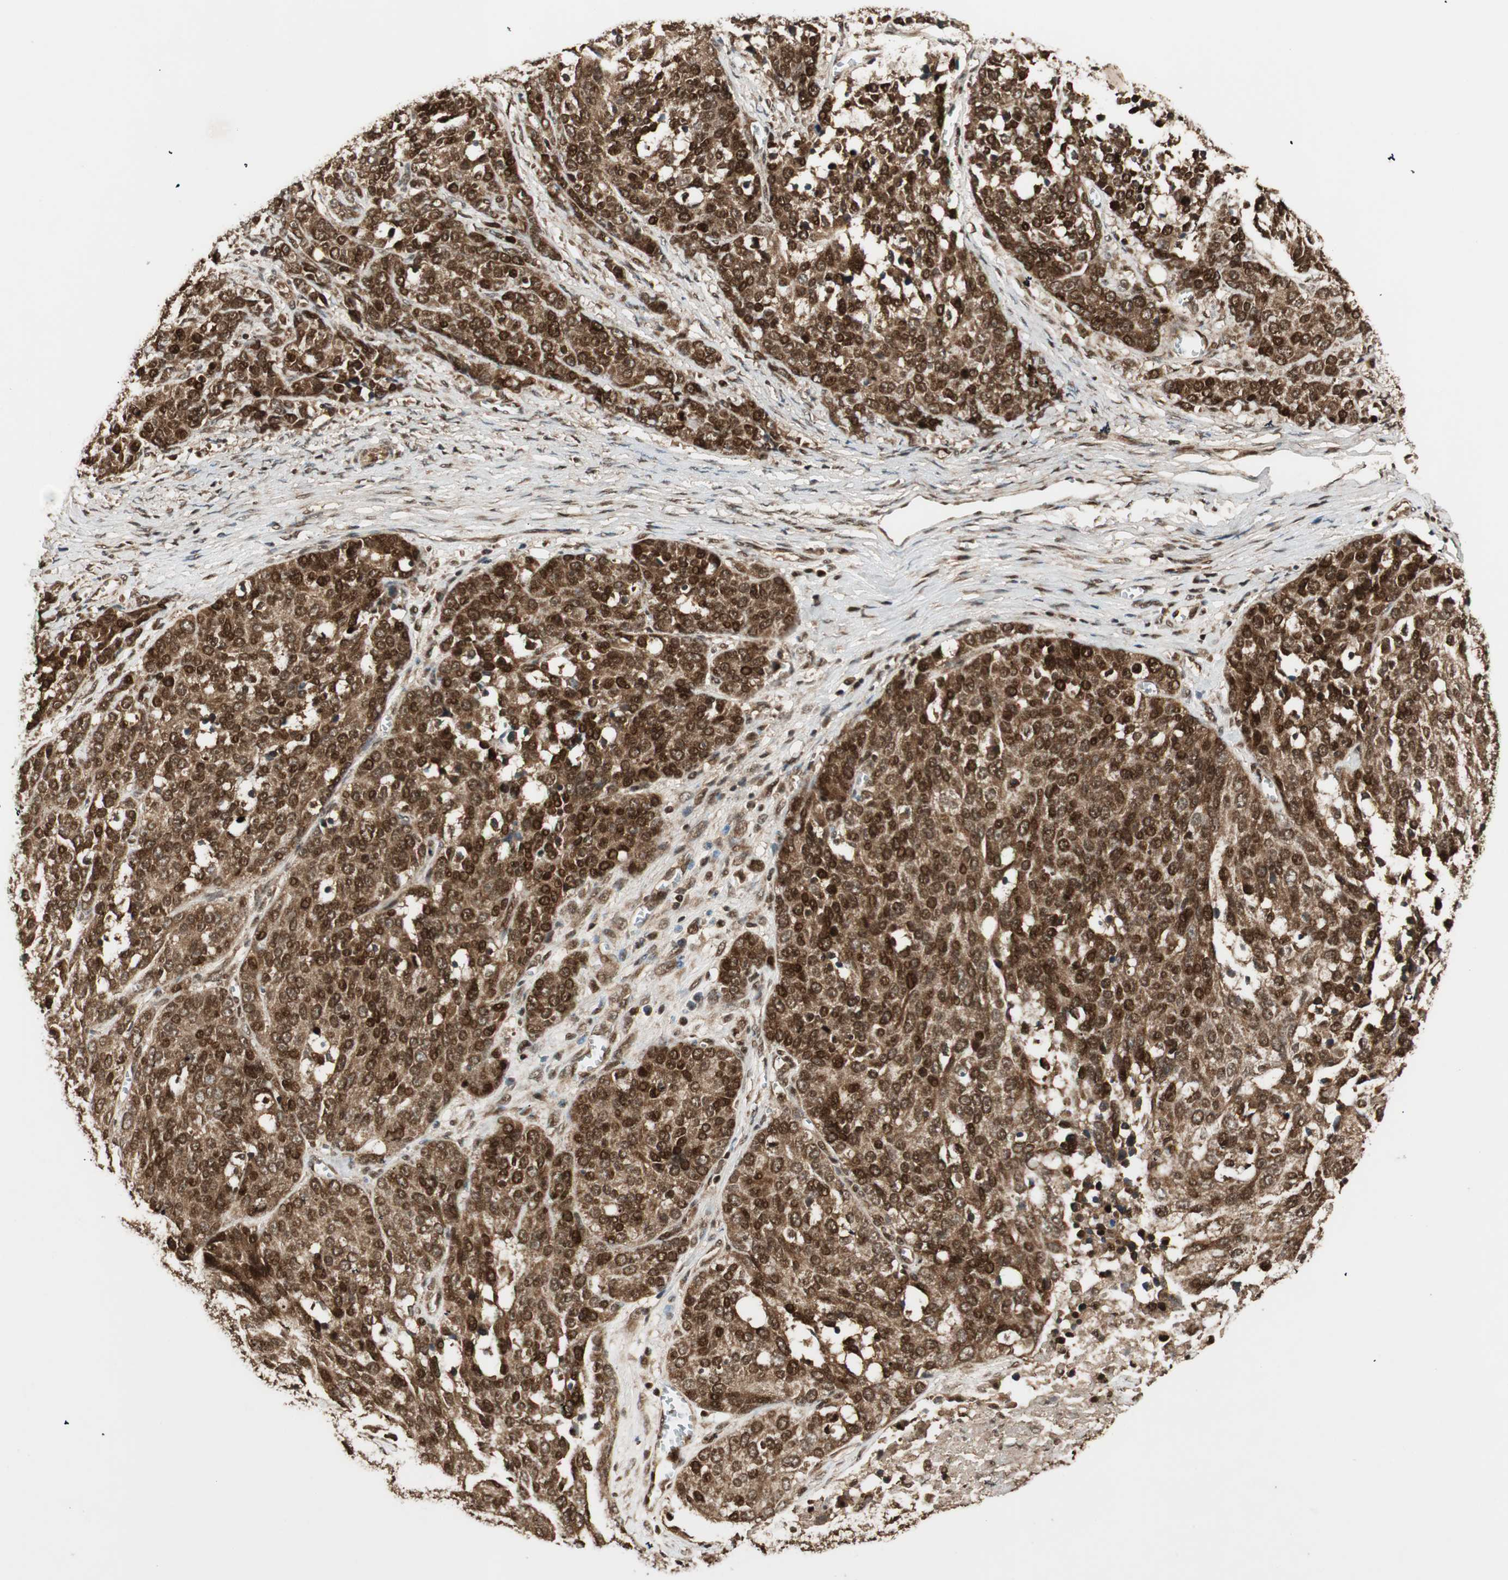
{"staining": {"intensity": "strong", "quantity": ">75%", "location": "cytoplasmic/membranous,nuclear"}, "tissue": "ovarian cancer", "cell_type": "Tumor cells", "image_type": "cancer", "snomed": [{"axis": "morphology", "description": "Cystadenocarcinoma, serous, NOS"}, {"axis": "topography", "description": "Ovary"}], "caption": "High-magnification brightfield microscopy of ovarian cancer stained with DAB (3,3'-diaminobenzidine) (brown) and counterstained with hematoxylin (blue). tumor cells exhibit strong cytoplasmic/membranous and nuclear staining is seen in approximately>75% of cells. The protein is shown in brown color, while the nuclei are stained blue.", "gene": "RPA3", "patient": {"sex": "female", "age": 44}}